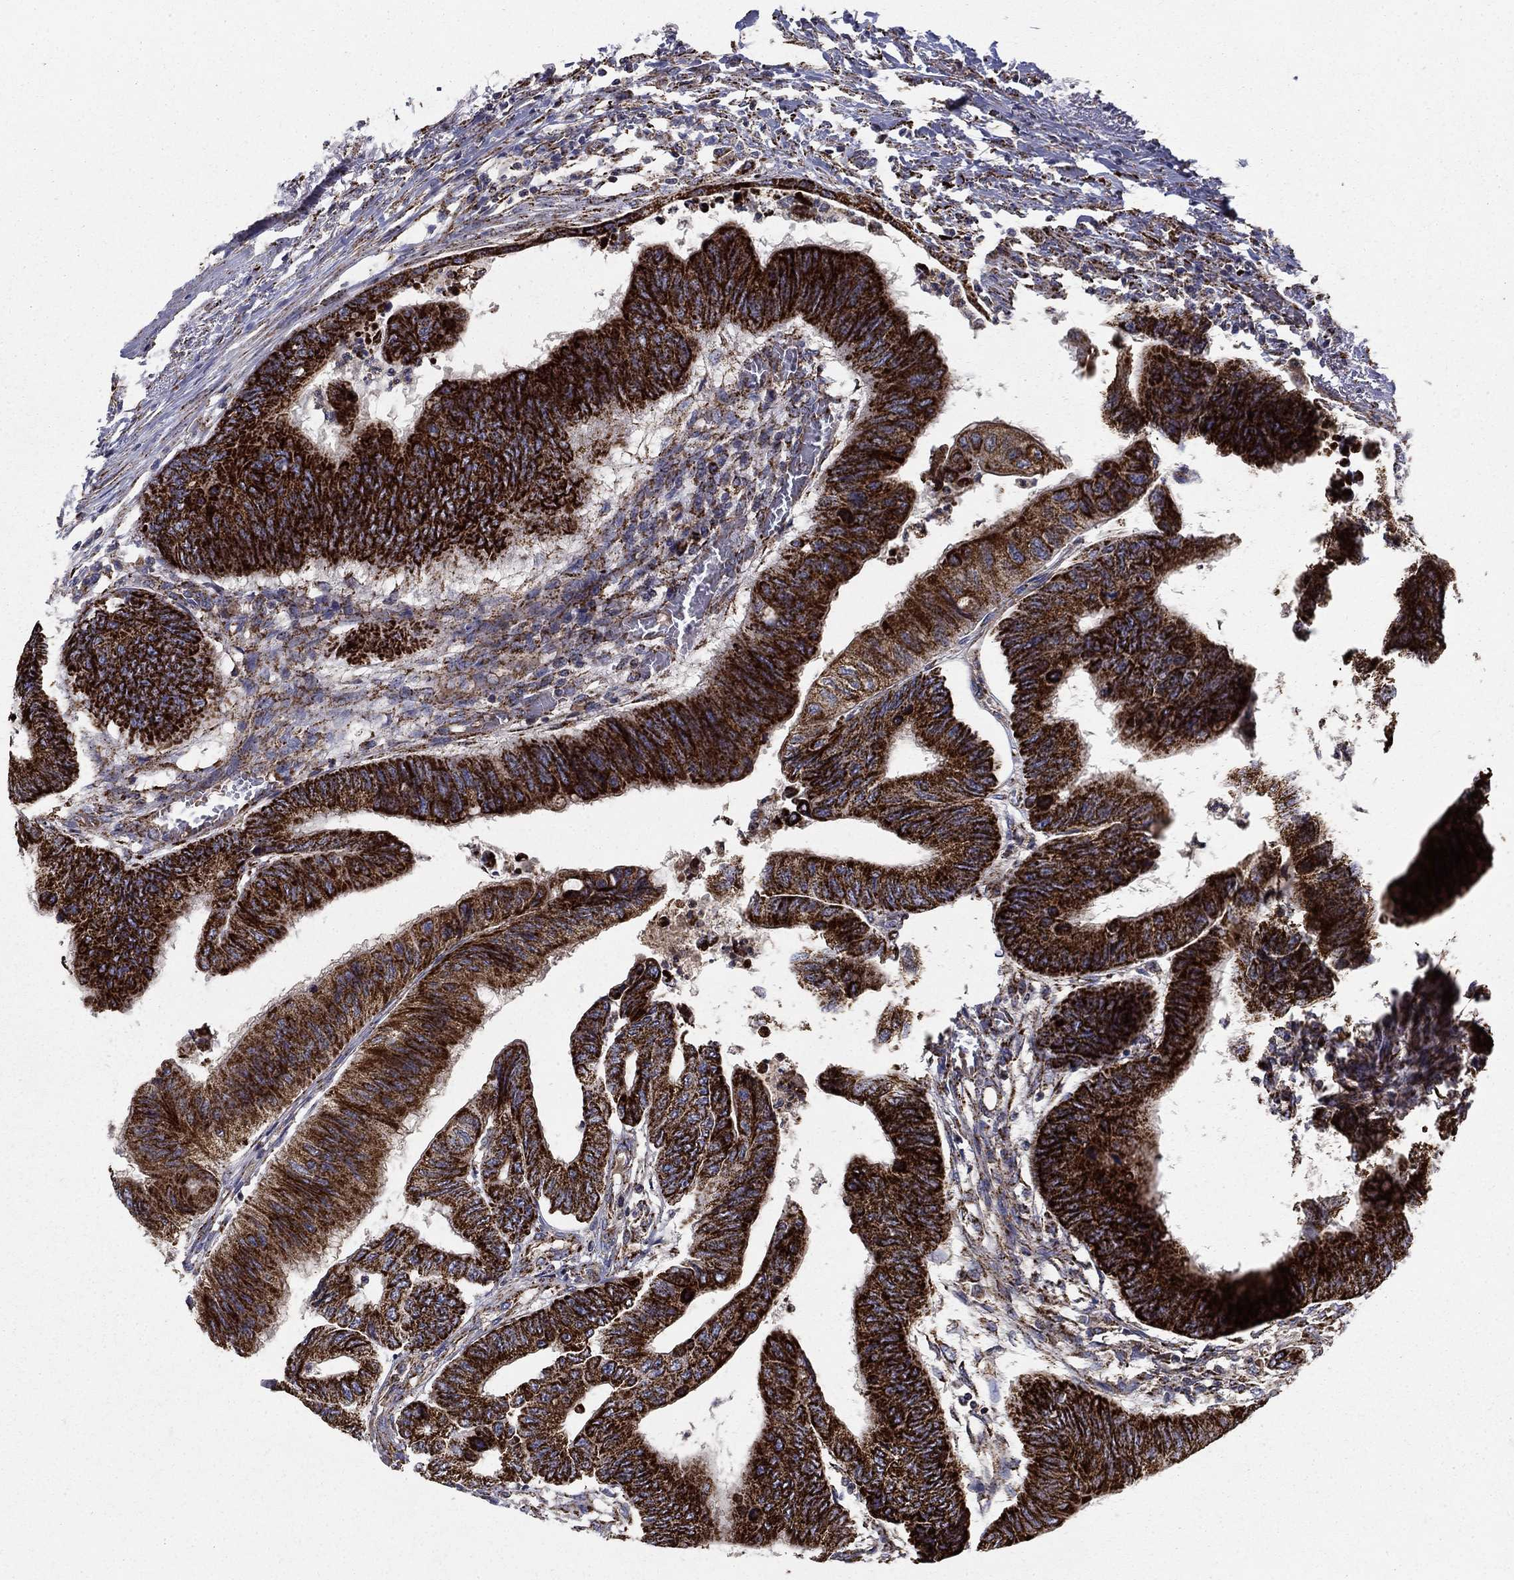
{"staining": {"intensity": "strong", "quantity": ">75%", "location": "cytoplasmic/membranous"}, "tissue": "colorectal cancer", "cell_type": "Tumor cells", "image_type": "cancer", "snomed": [{"axis": "morphology", "description": "Normal tissue, NOS"}, {"axis": "morphology", "description": "Adenocarcinoma, NOS"}, {"axis": "topography", "description": "Rectum"}, {"axis": "topography", "description": "Peripheral nerve tissue"}], "caption": "Protein staining demonstrates strong cytoplasmic/membranous positivity in about >75% of tumor cells in colorectal adenocarcinoma. Using DAB (3,3'-diaminobenzidine) (brown) and hematoxylin (blue) stains, captured at high magnification using brightfield microscopy.", "gene": "GCSH", "patient": {"sex": "male", "age": 92}}